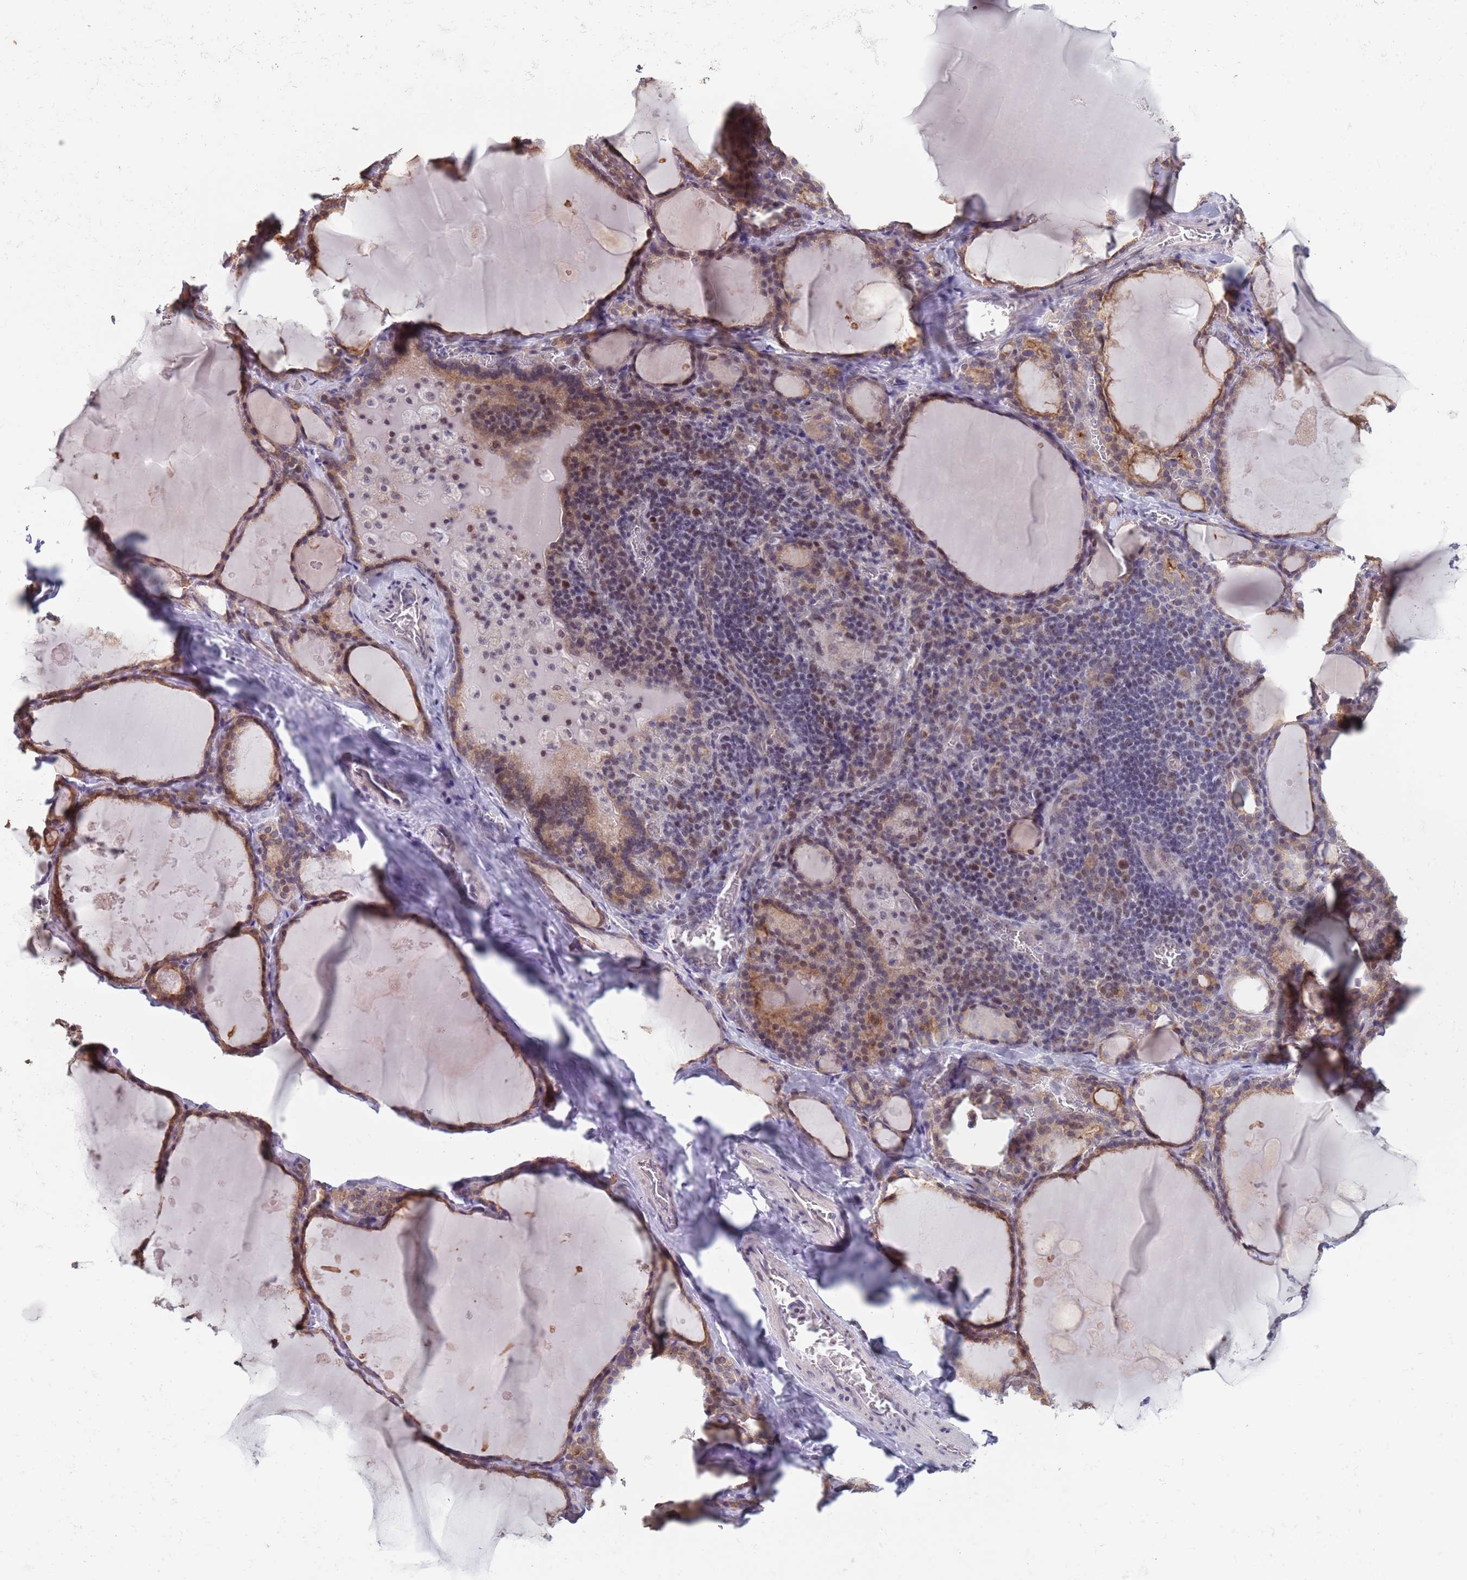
{"staining": {"intensity": "moderate", "quantity": ">75%", "location": "cytoplasmic/membranous,nuclear"}, "tissue": "thyroid gland", "cell_type": "Glandular cells", "image_type": "normal", "snomed": [{"axis": "morphology", "description": "Normal tissue, NOS"}, {"axis": "topography", "description": "Thyroid gland"}], "caption": "Moderate cytoplasmic/membranous,nuclear protein expression is seen in approximately >75% of glandular cells in thyroid gland.", "gene": "ZKSCAN2", "patient": {"sex": "male", "age": 56}}